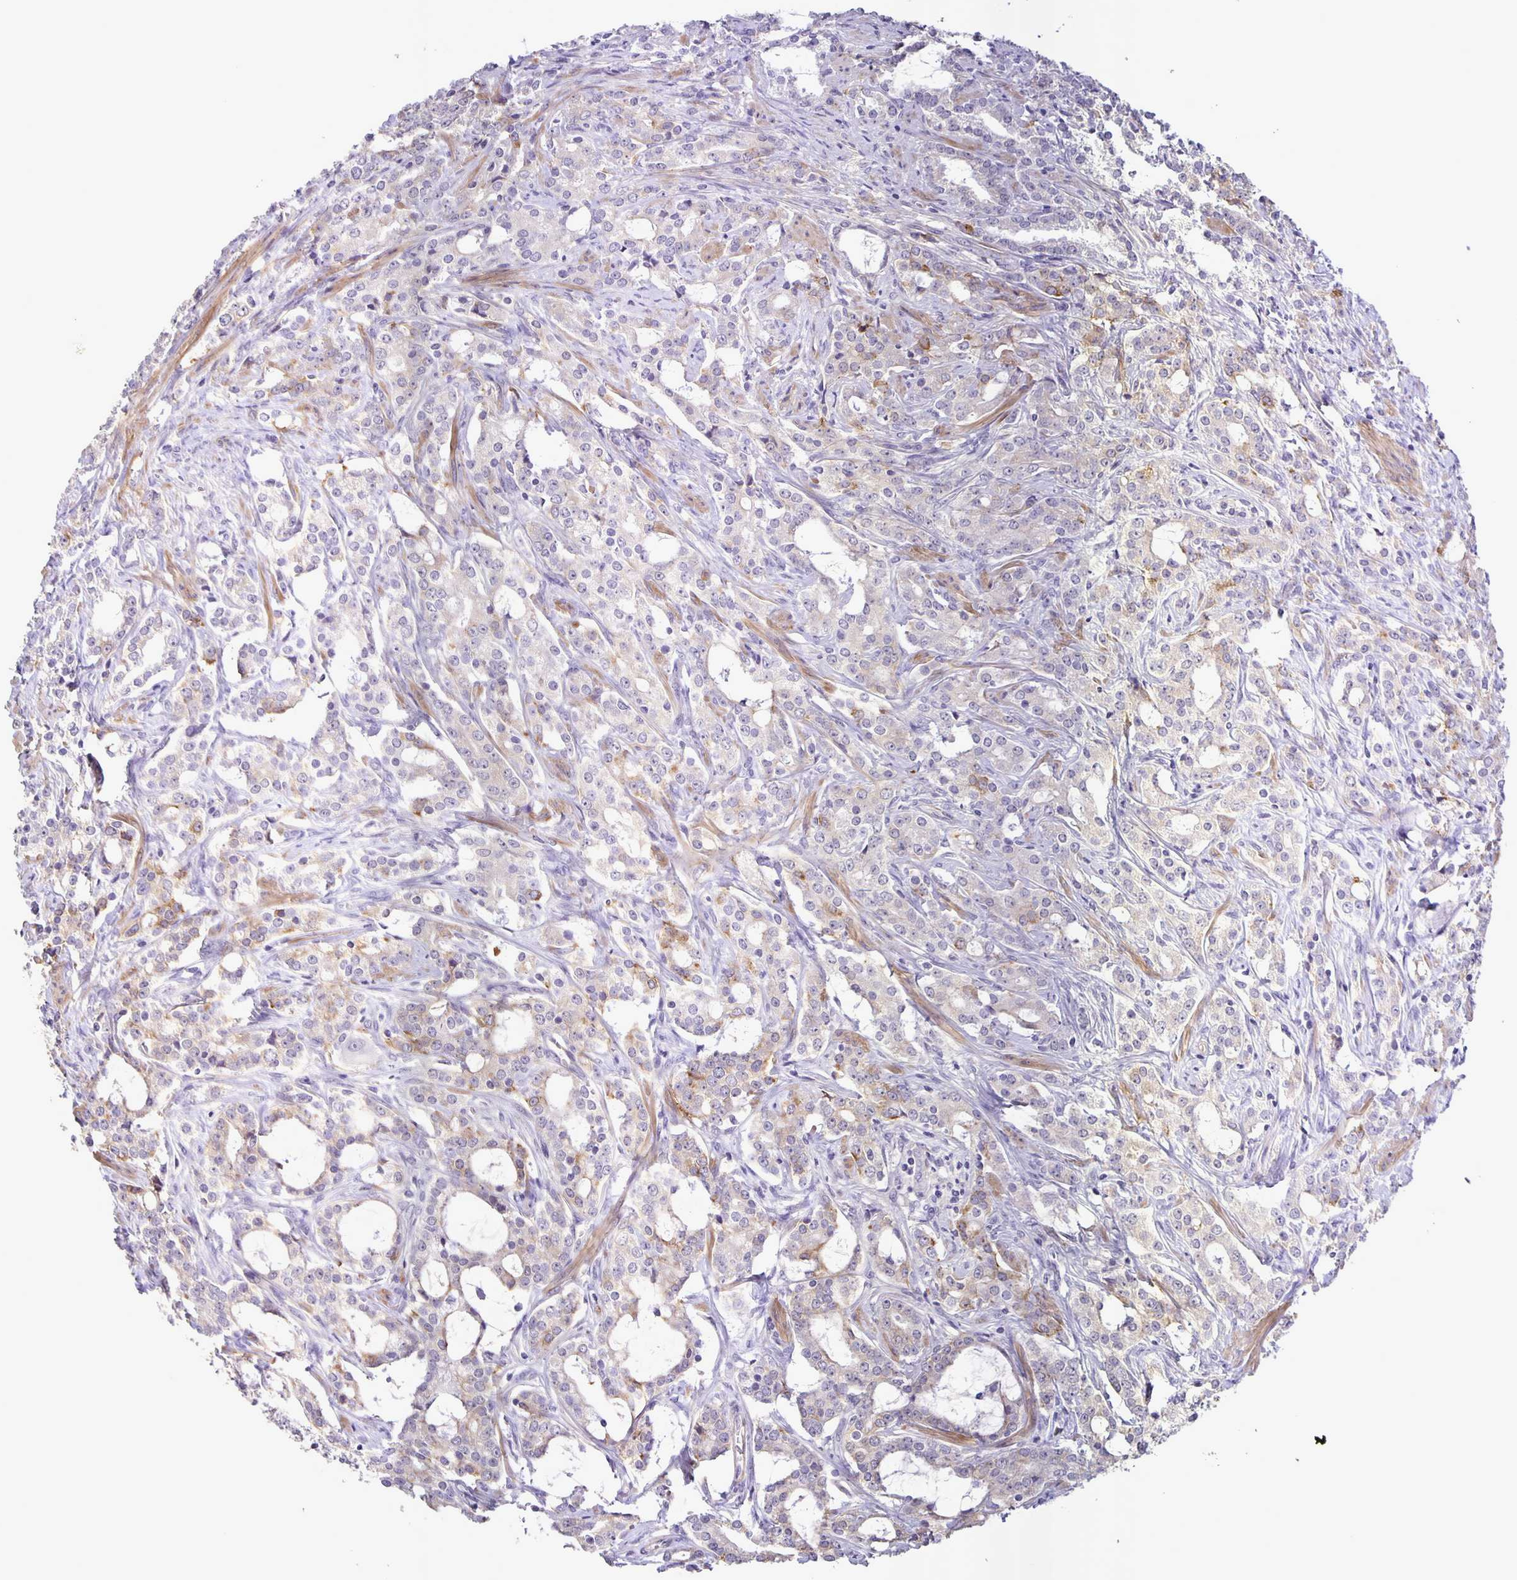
{"staining": {"intensity": "weak", "quantity": "<25%", "location": "cytoplasmic/membranous"}, "tissue": "prostate cancer", "cell_type": "Tumor cells", "image_type": "cancer", "snomed": [{"axis": "morphology", "description": "Adenocarcinoma, Medium grade"}, {"axis": "topography", "description": "Prostate"}], "caption": "A photomicrograph of adenocarcinoma (medium-grade) (prostate) stained for a protein demonstrates no brown staining in tumor cells.", "gene": "SRCIN1", "patient": {"sex": "male", "age": 57}}